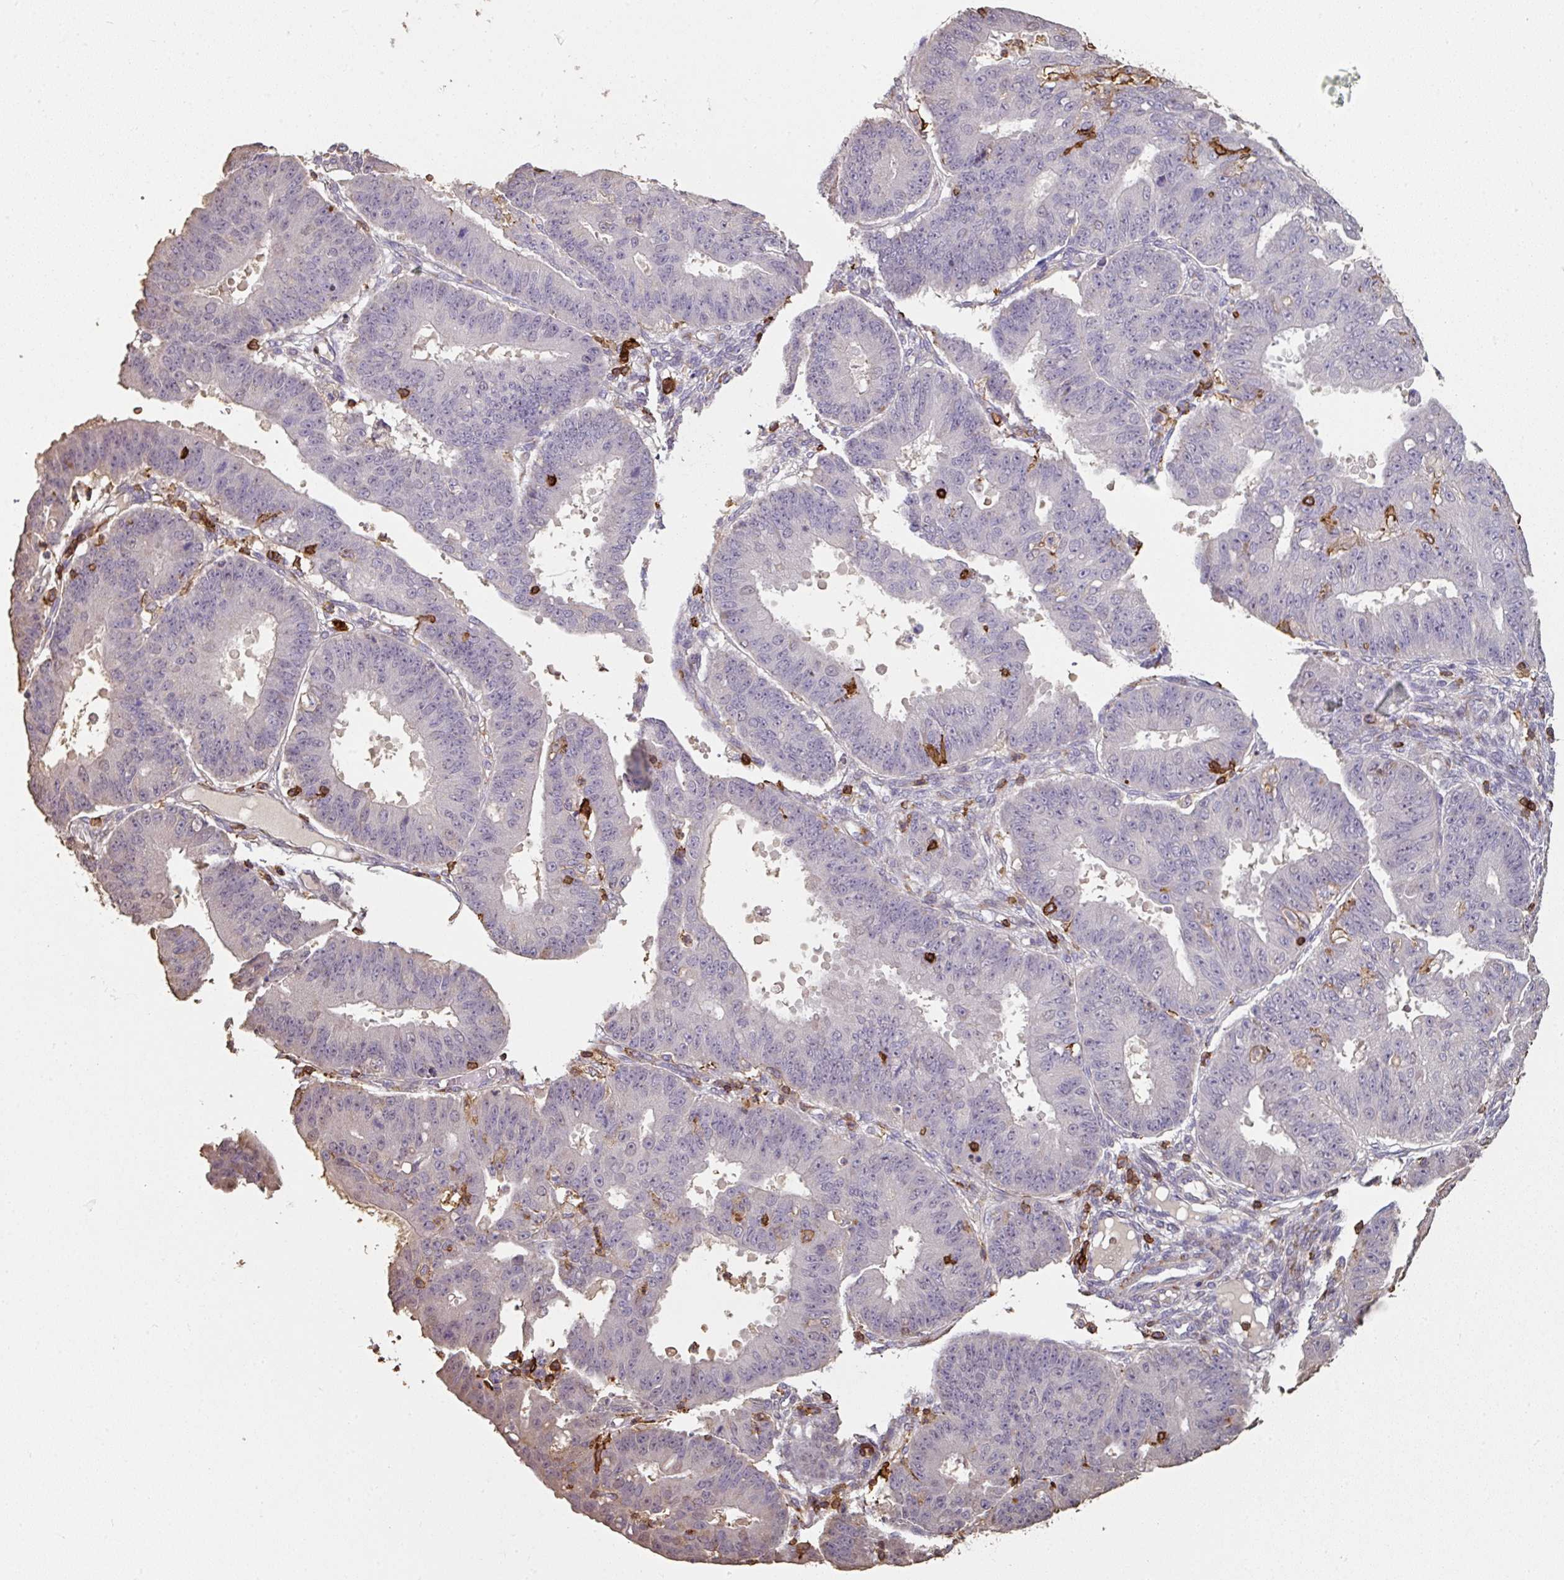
{"staining": {"intensity": "negative", "quantity": "none", "location": "none"}, "tissue": "ovarian cancer", "cell_type": "Tumor cells", "image_type": "cancer", "snomed": [{"axis": "morphology", "description": "Carcinoma, endometroid"}, {"axis": "topography", "description": "Appendix"}, {"axis": "topography", "description": "Ovary"}], "caption": "Micrograph shows no significant protein positivity in tumor cells of endometroid carcinoma (ovarian).", "gene": "OLFML2B", "patient": {"sex": "female", "age": 42}}